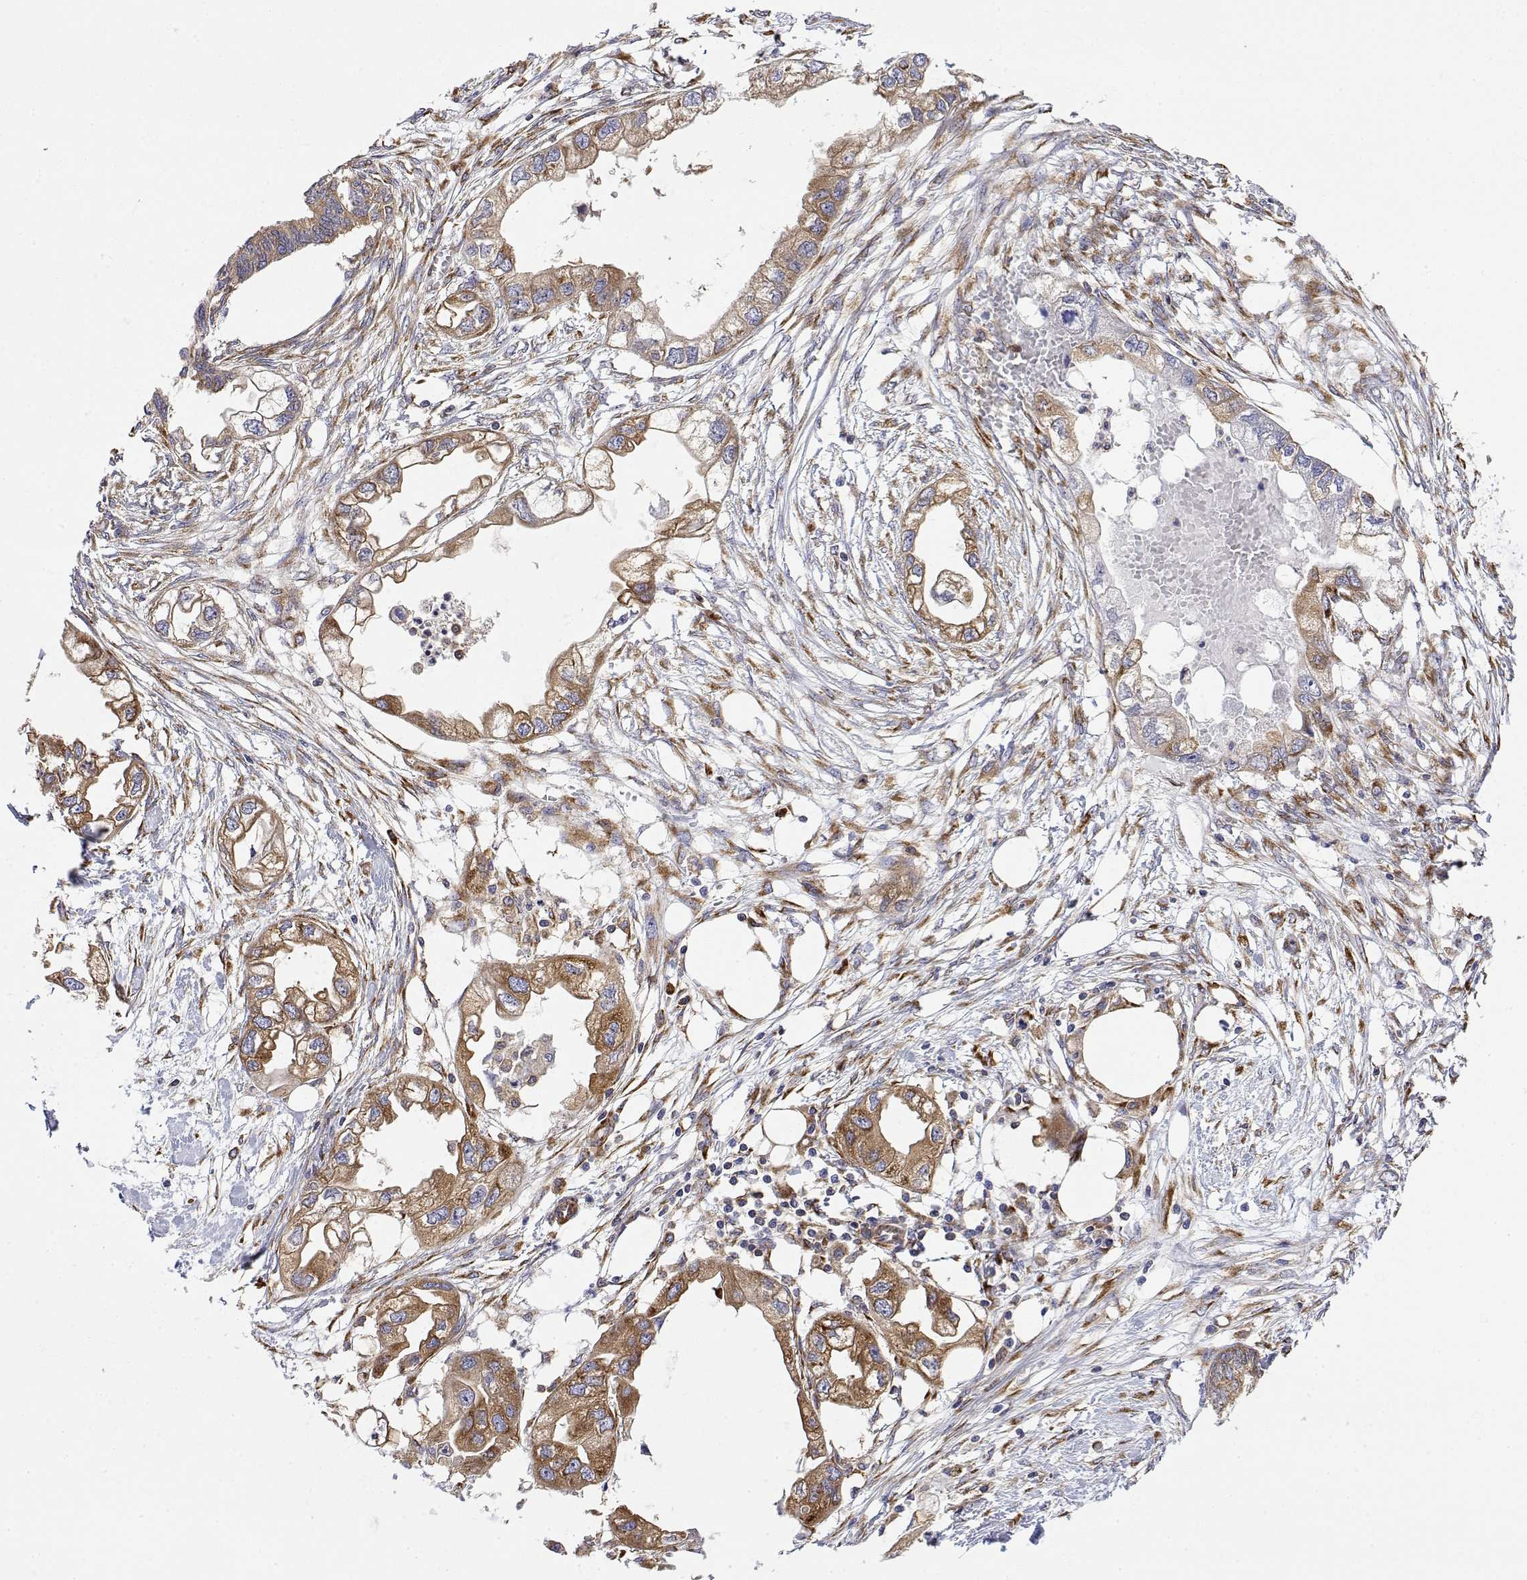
{"staining": {"intensity": "moderate", "quantity": ">75%", "location": "cytoplasmic/membranous"}, "tissue": "endometrial cancer", "cell_type": "Tumor cells", "image_type": "cancer", "snomed": [{"axis": "morphology", "description": "Adenocarcinoma, NOS"}, {"axis": "morphology", "description": "Adenocarcinoma, metastatic, NOS"}, {"axis": "topography", "description": "Adipose tissue"}, {"axis": "topography", "description": "Endometrium"}], "caption": "A micrograph showing moderate cytoplasmic/membranous staining in approximately >75% of tumor cells in endometrial metastatic adenocarcinoma, as visualized by brown immunohistochemical staining.", "gene": "EEF1G", "patient": {"sex": "female", "age": 67}}